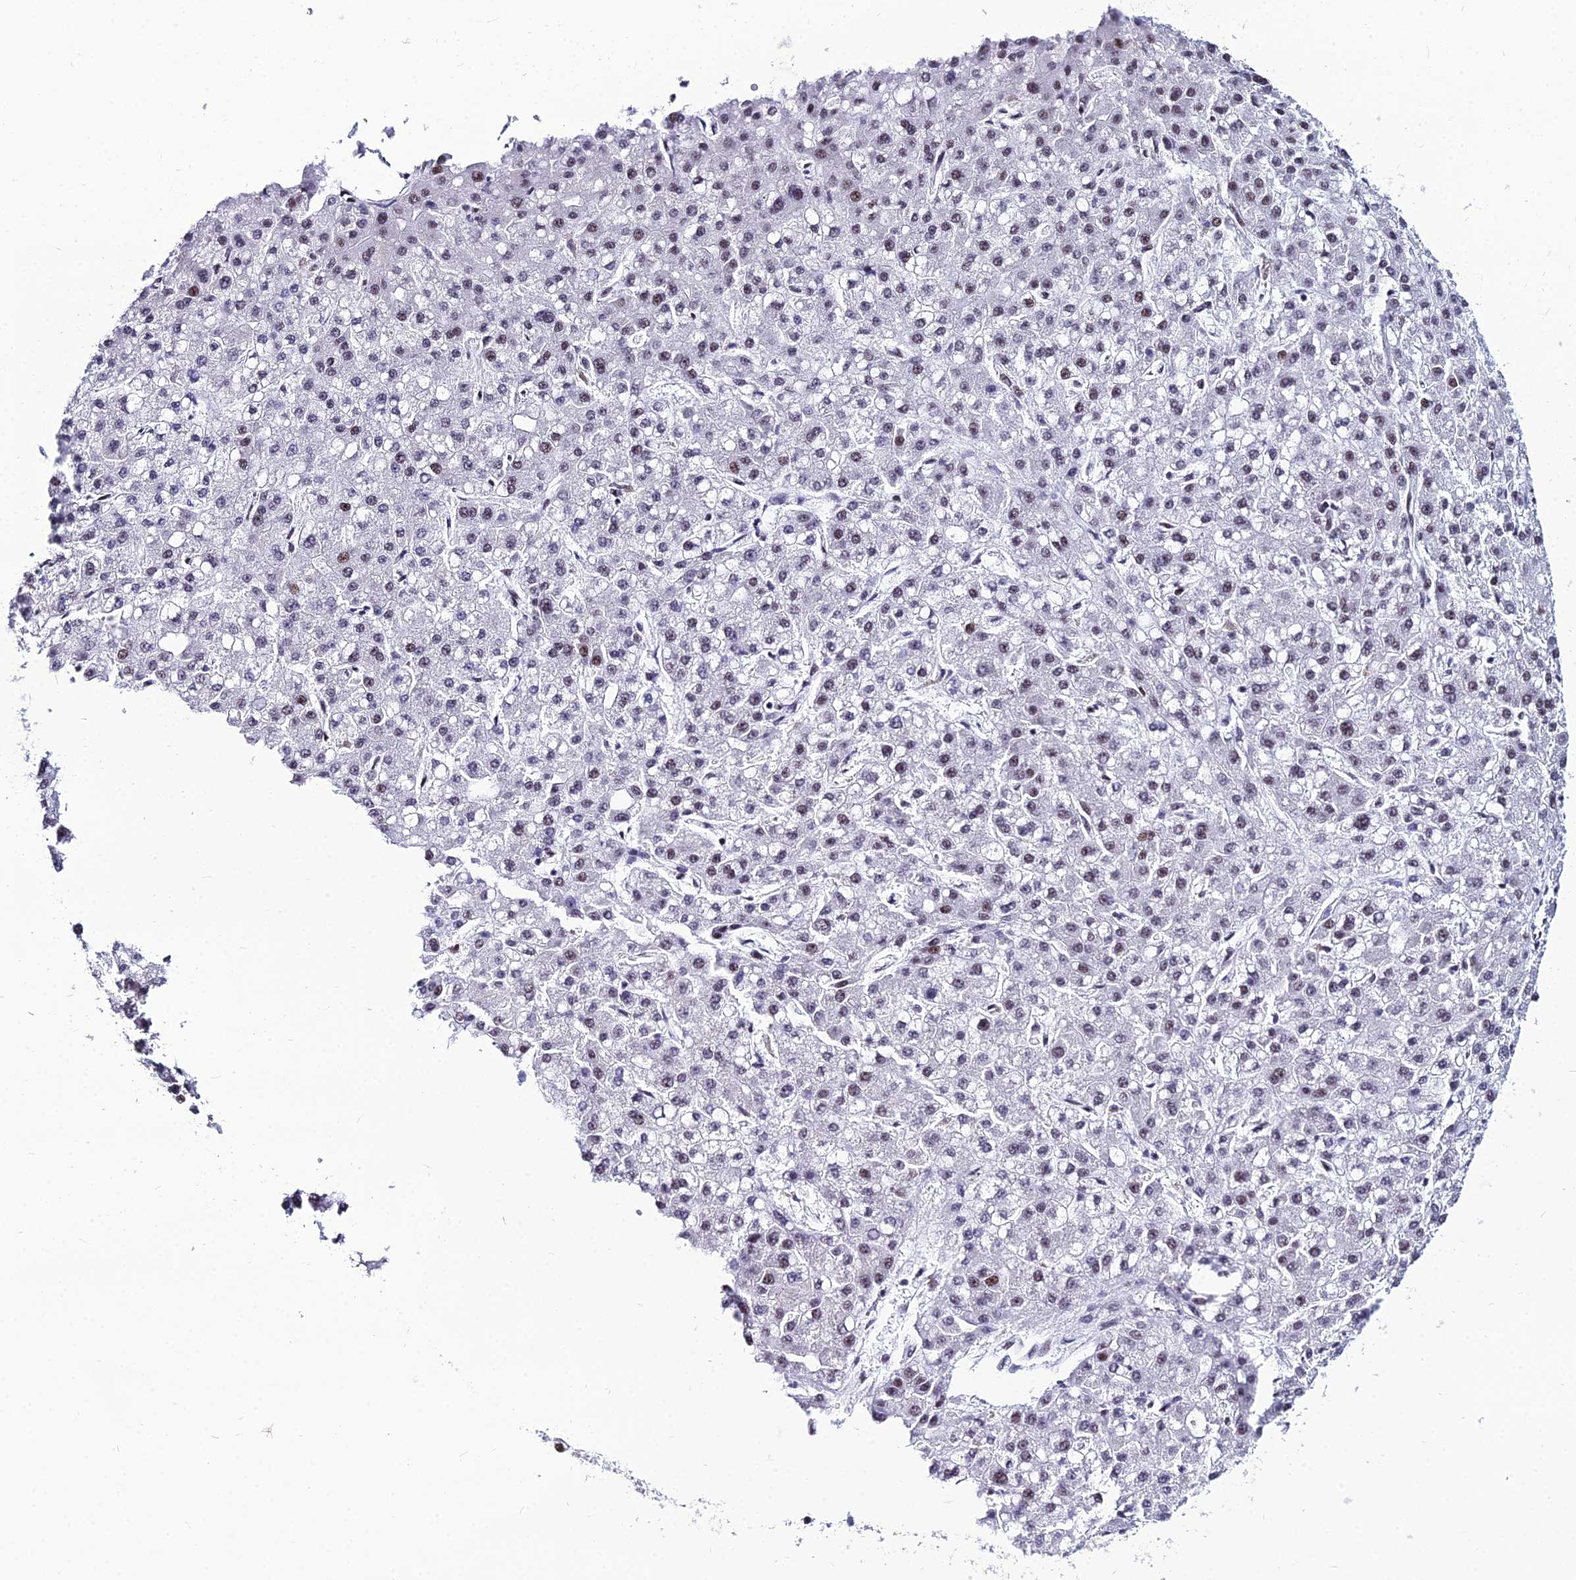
{"staining": {"intensity": "moderate", "quantity": "<25%", "location": "nuclear"}, "tissue": "liver cancer", "cell_type": "Tumor cells", "image_type": "cancer", "snomed": [{"axis": "morphology", "description": "Carcinoma, Hepatocellular, NOS"}, {"axis": "topography", "description": "Liver"}], "caption": "High-magnification brightfield microscopy of liver hepatocellular carcinoma stained with DAB (3,3'-diaminobenzidine) (brown) and counterstained with hematoxylin (blue). tumor cells exhibit moderate nuclear expression is identified in about<25% of cells.", "gene": "HNRNPH1", "patient": {"sex": "male", "age": 67}}